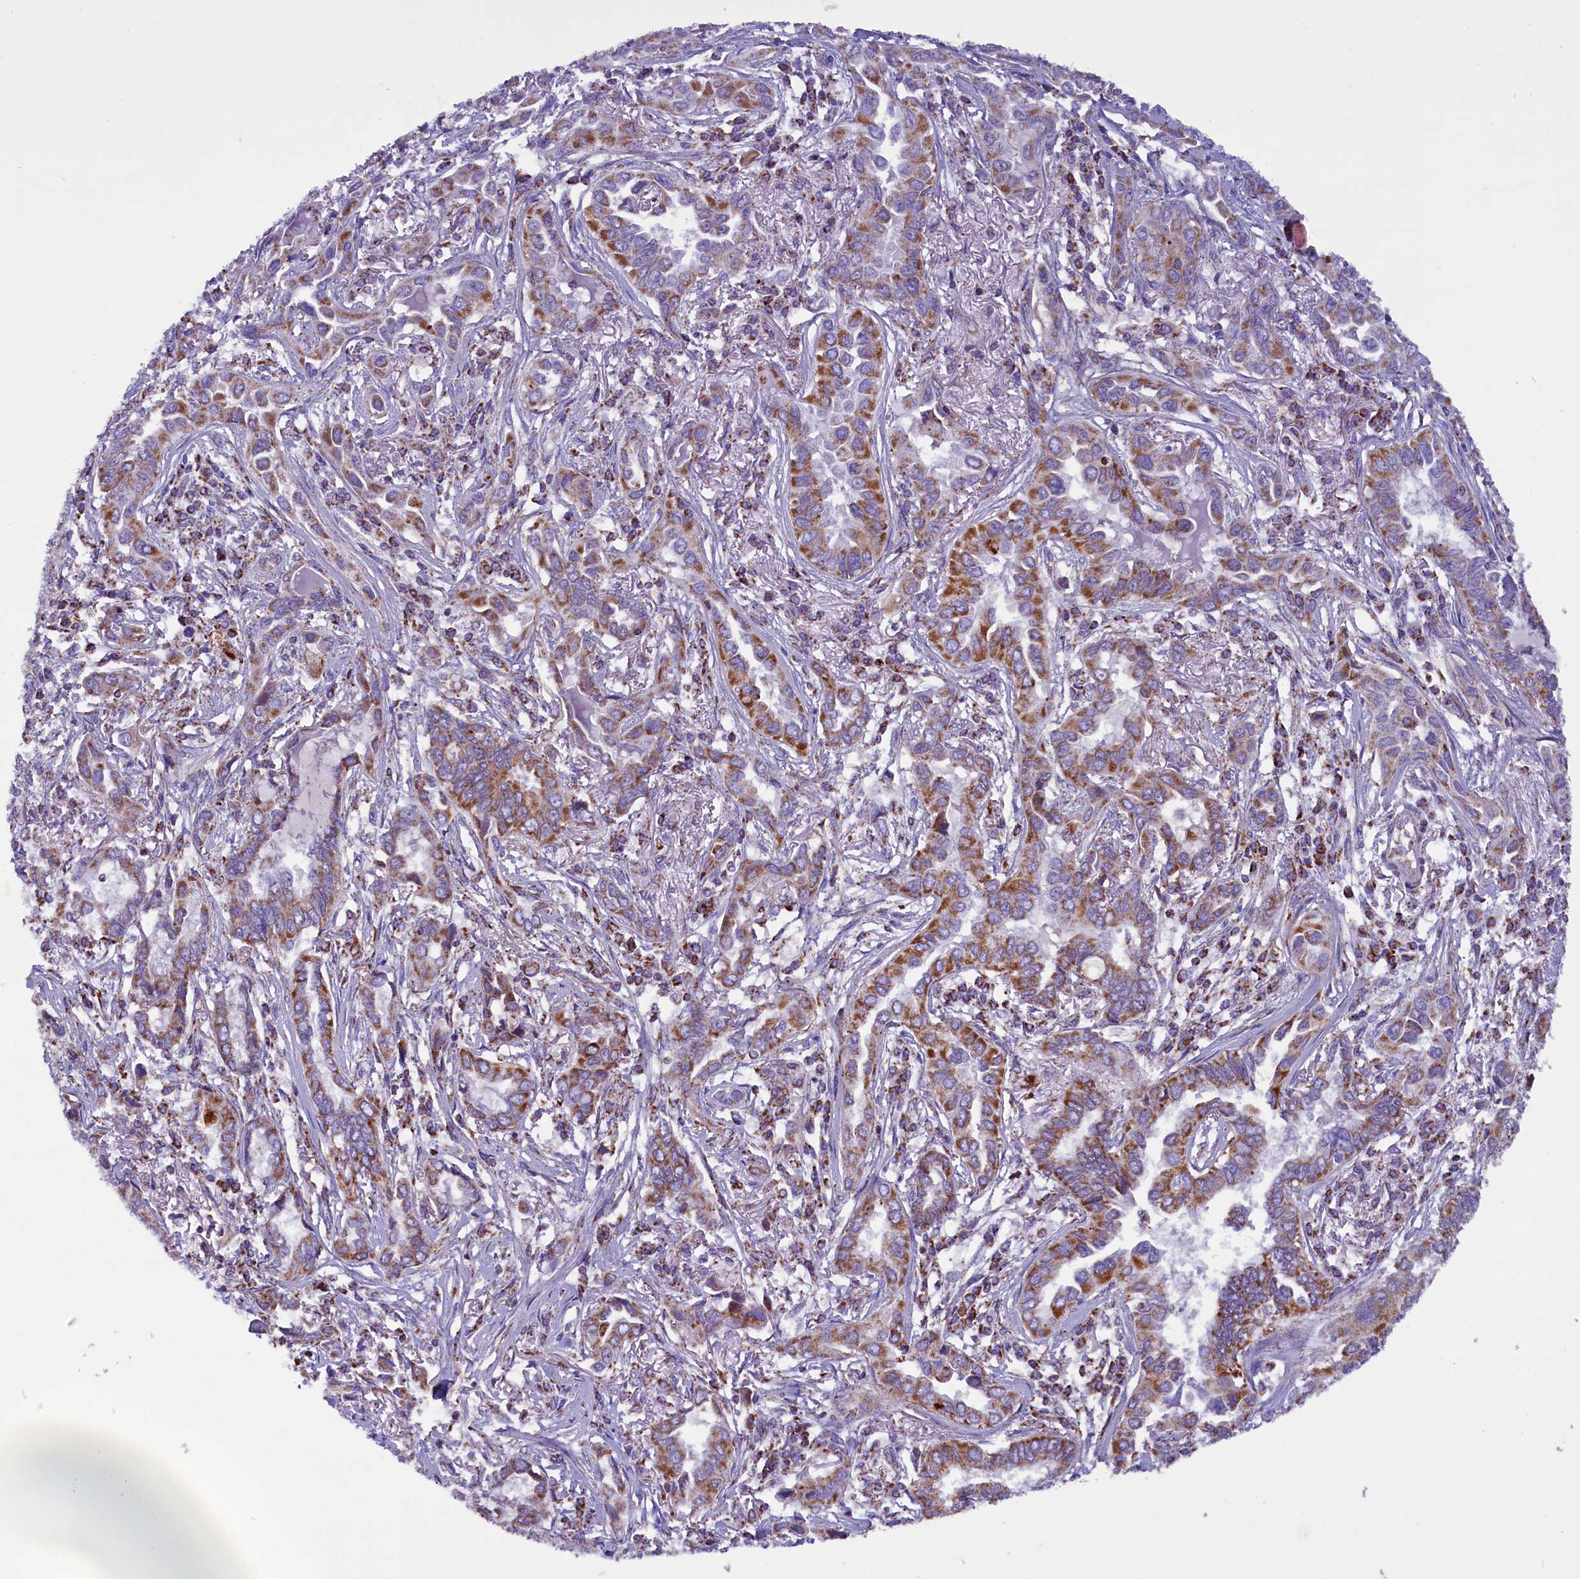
{"staining": {"intensity": "moderate", "quantity": ">75%", "location": "cytoplasmic/membranous"}, "tissue": "lung cancer", "cell_type": "Tumor cells", "image_type": "cancer", "snomed": [{"axis": "morphology", "description": "Adenocarcinoma, NOS"}, {"axis": "topography", "description": "Lung"}], "caption": "This is an image of IHC staining of lung adenocarcinoma, which shows moderate expression in the cytoplasmic/membranous of tumor cells.", "gene": "ICA1L", "patient": {"sex": "female", "age": 76}}